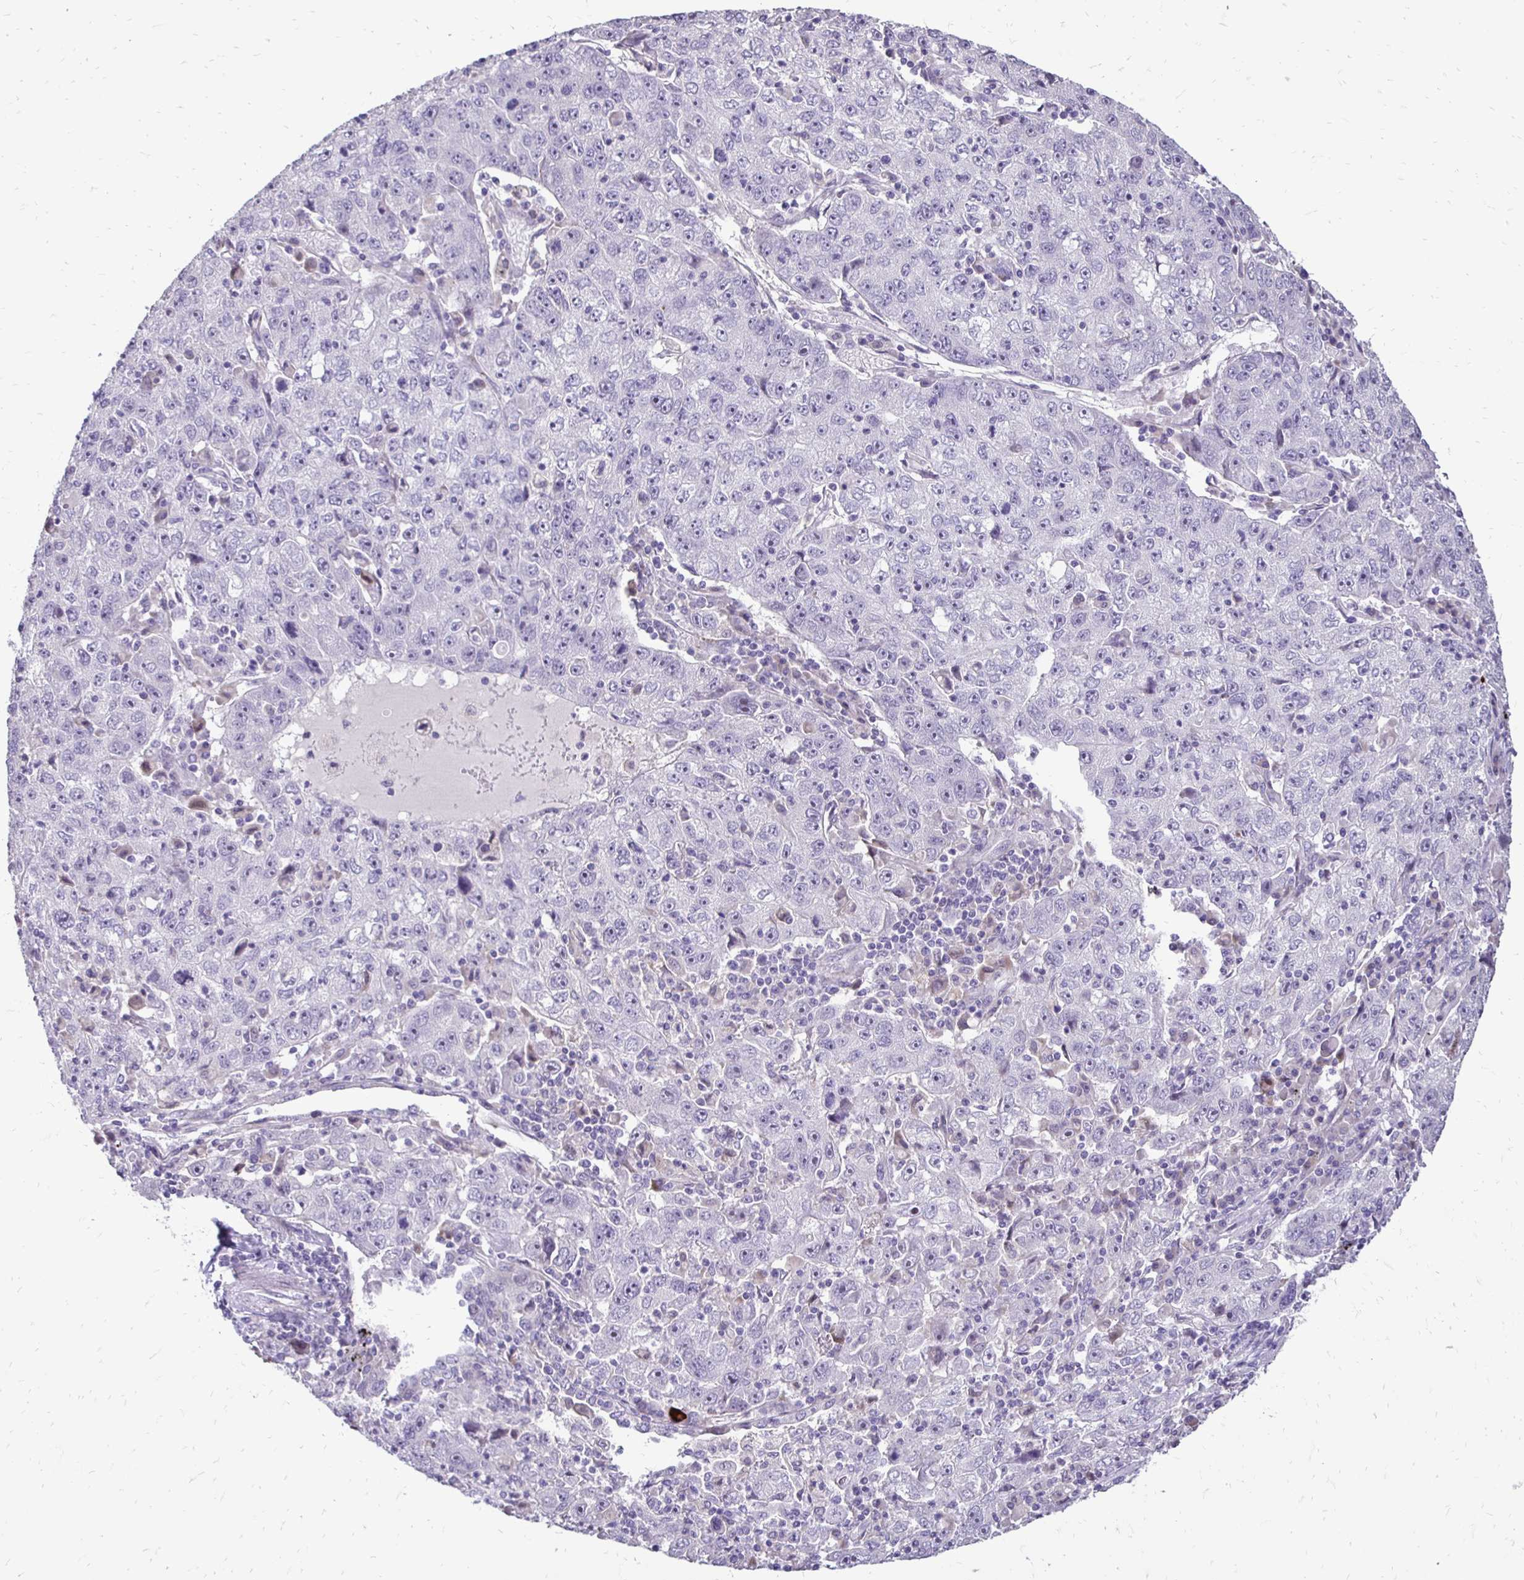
{"staining": {"intensity": "negative", "quantity": "none", "location": "none"}, "tissue": "lung cancer", "cell_type": "Tumor cells", "image_type": "cancer", "snomed": [{"axis": "morphology", "description": "Normal morphology"}, {"axis": "morphology", "description": "Adenocarcinoma, NOS"}, {"axis": "topography", "description": "Lymph node"}, {"axis": "topography", "description": "Lung"}], "caption": "There is no significant expression in tumor cells of lung cancer. (DAB (3,3'-diaminobenzidine) IHC, high magnification).", "gene": "GAS2", "patient": {"sex": "female", "age": 57}}